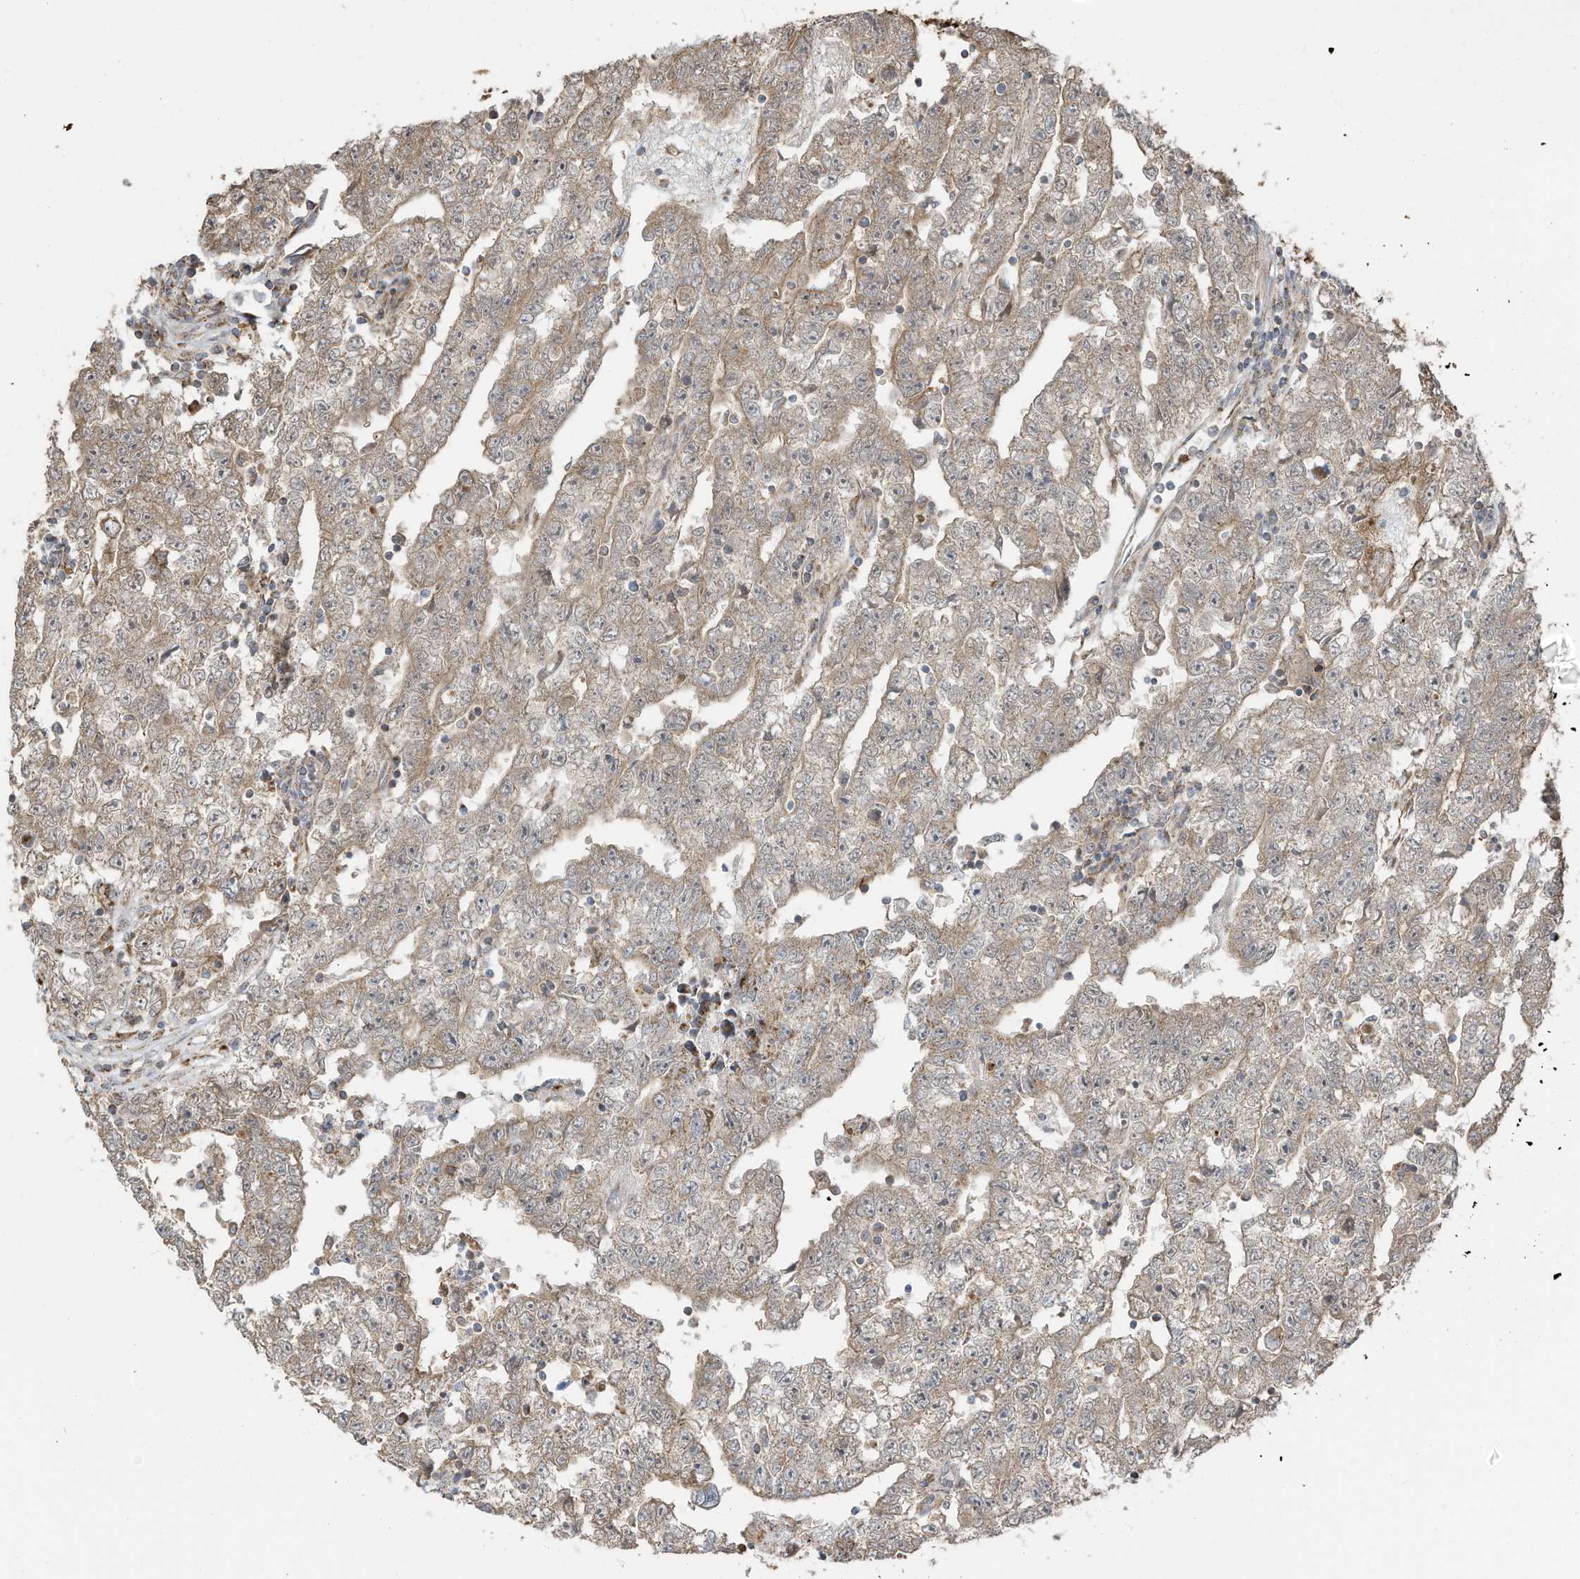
{"staining": {"intensity": "weak", "quantity": ">75%", "location": "cytoplasmic/membranous"}, "tissue": "testis cancer", "cell_type": "Tumor cells", "image_type": "cancer", "snomed": [{"axis": "morphology", "description": "Carcinoma, Embryonal, NOS"}, {"axis": "topography", "description": "Testis"}], "caption": "Immunohistochemical staining of human testis cancer (embryonal carcinoma) displays weak cytoplasmic/membranous protein expression in about >75% of tumor cells.", "gene": "C2orf74", "patient": {"sex": "male", "age": 25}}